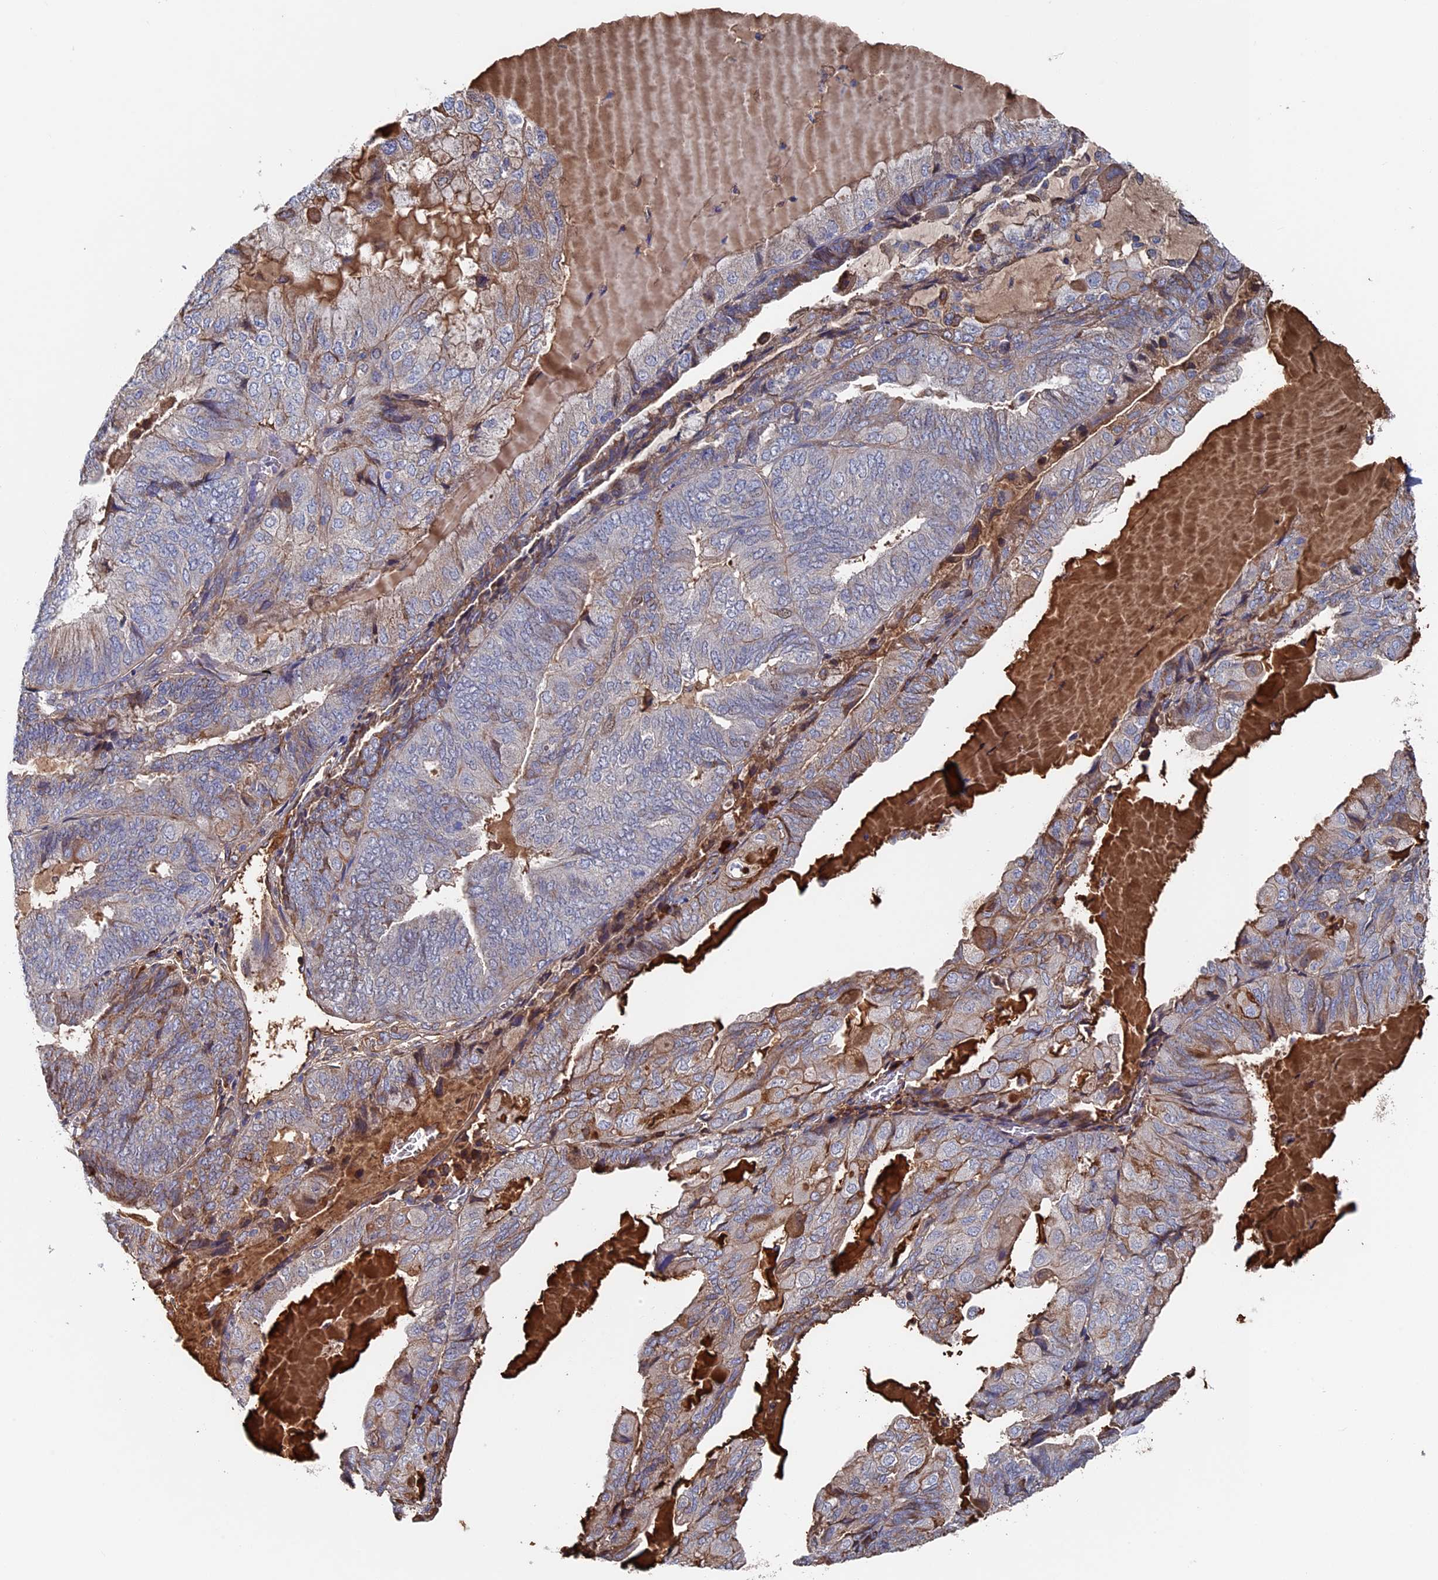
{"staining": {"intensity": "weak", "quantity": "<25%", "location": "cytoplasmic/membranous"}, "tissue": "endometrial cancer", "cell_type": "Tumor cells", "image_type": "cancer", "snomed": [{"axis": "morphology", "description": "Adenocarcinoma, NOS"}, {"axis": "topography", "description": "Endometrium"}], "caption": "Tumor cells are negative for protein expression in human endometrial cancer (adenocarcinoma). The staining is performed using DAB (3,3'-diaminobenzidine) brown chromogen with nuclei counter-stained in using hematoxylin.", "gene": "RPUSD1", "patient": {"sex": "female", "age": 81}}